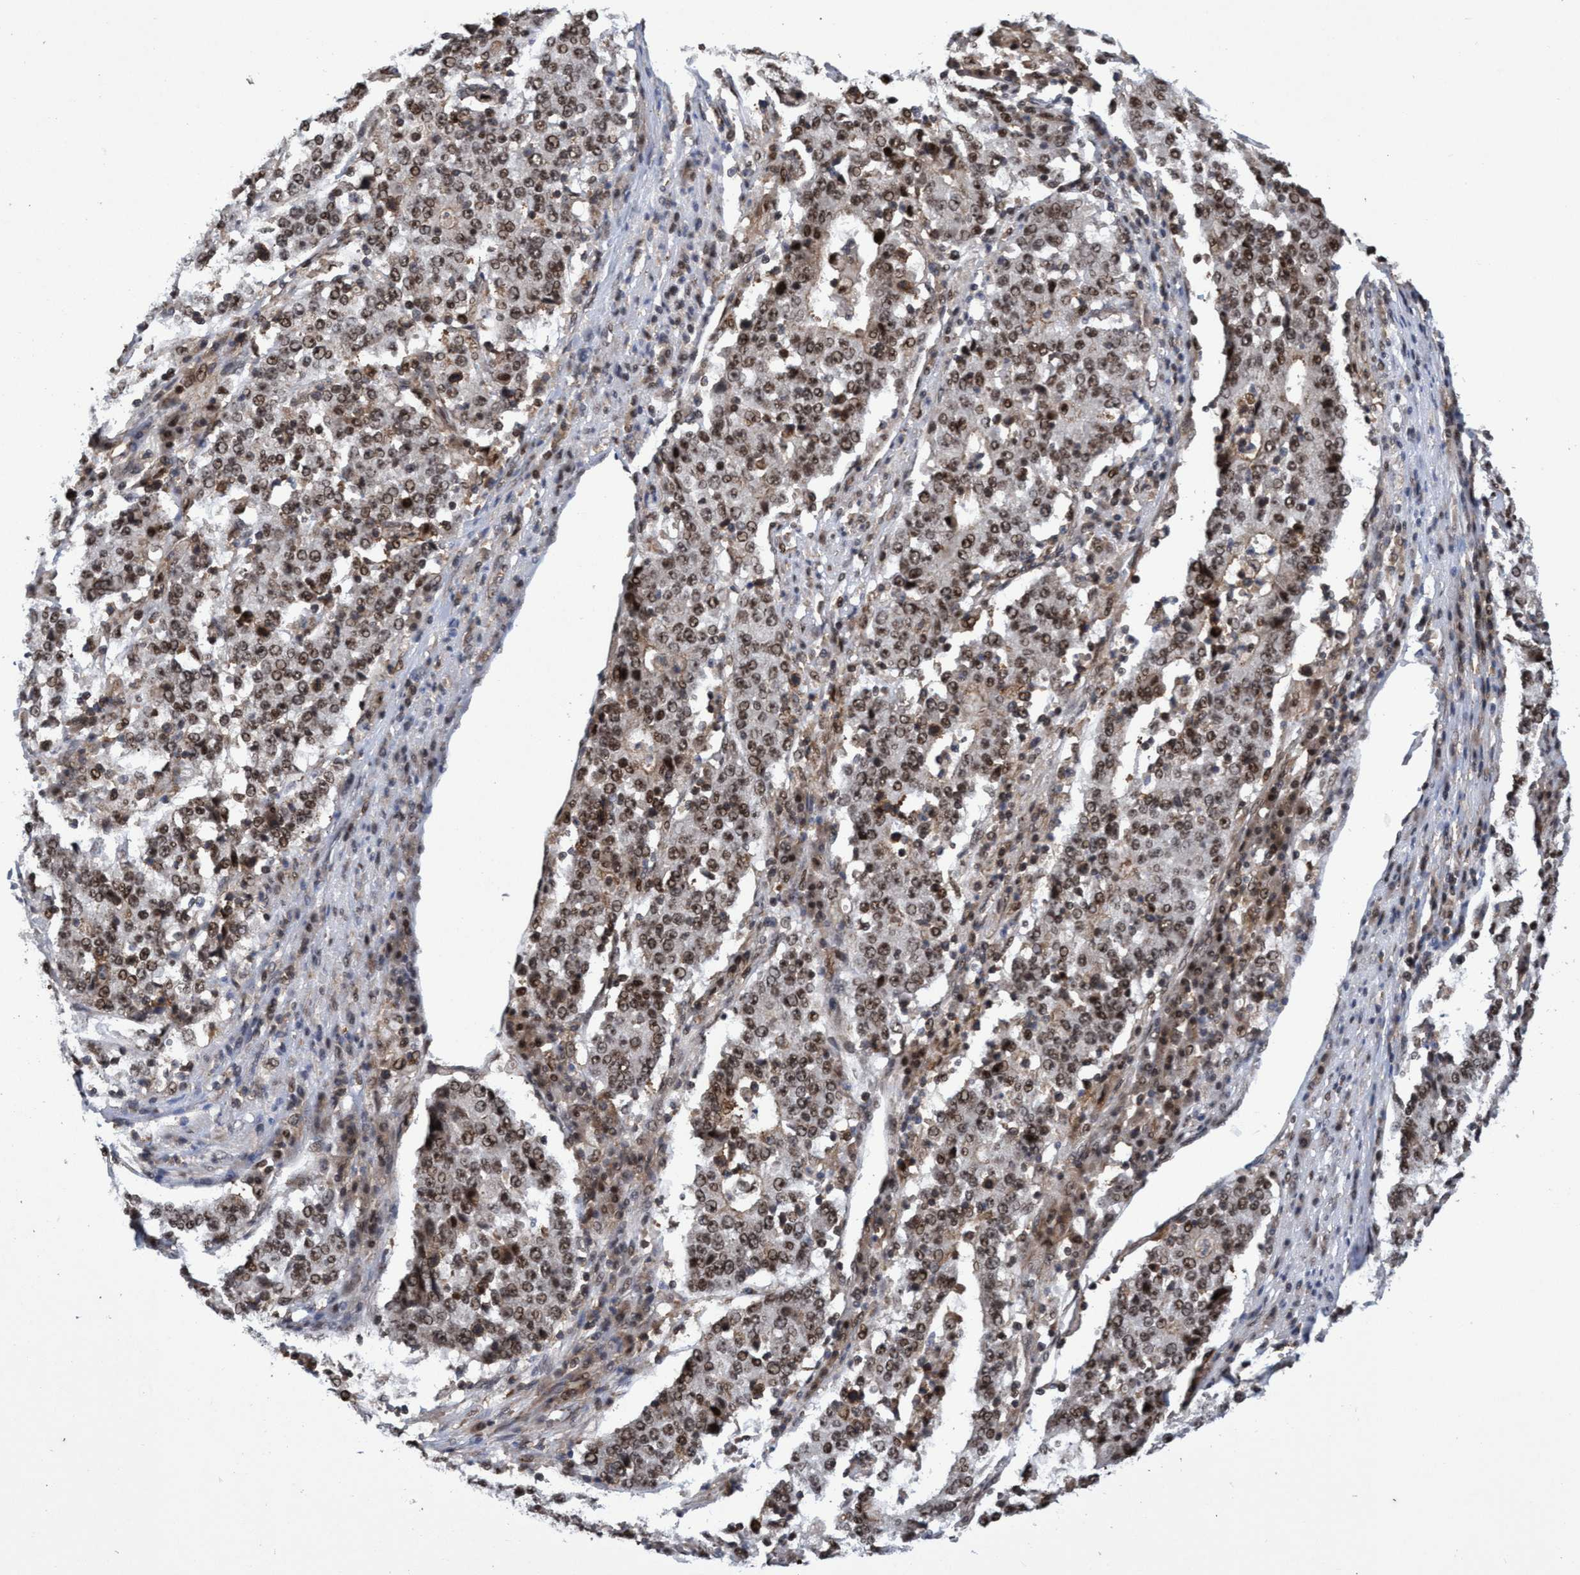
{"staining": {"intensity": "weak", "quantity": ">75%", "location": "nuclear"}, "tissue": "stomach cancer", "cell_type": "Tumor cells", "image_type": "cancer", "snomed": [{"axis": "morphology", "description": "Adenocarcinoma, NOS"}, {"axis": "topography", "description": "Stomach"}], "caption": "Immunohistochemistry (IHC) of human stomach cancer displays low levels of weak nuclear staining in about >75% of tumor cells. The protein is shown in brown color, while the nuclei are stained blue.", "gene": "GTF2F1", "patient": {"sex": "male", "age": 59}}